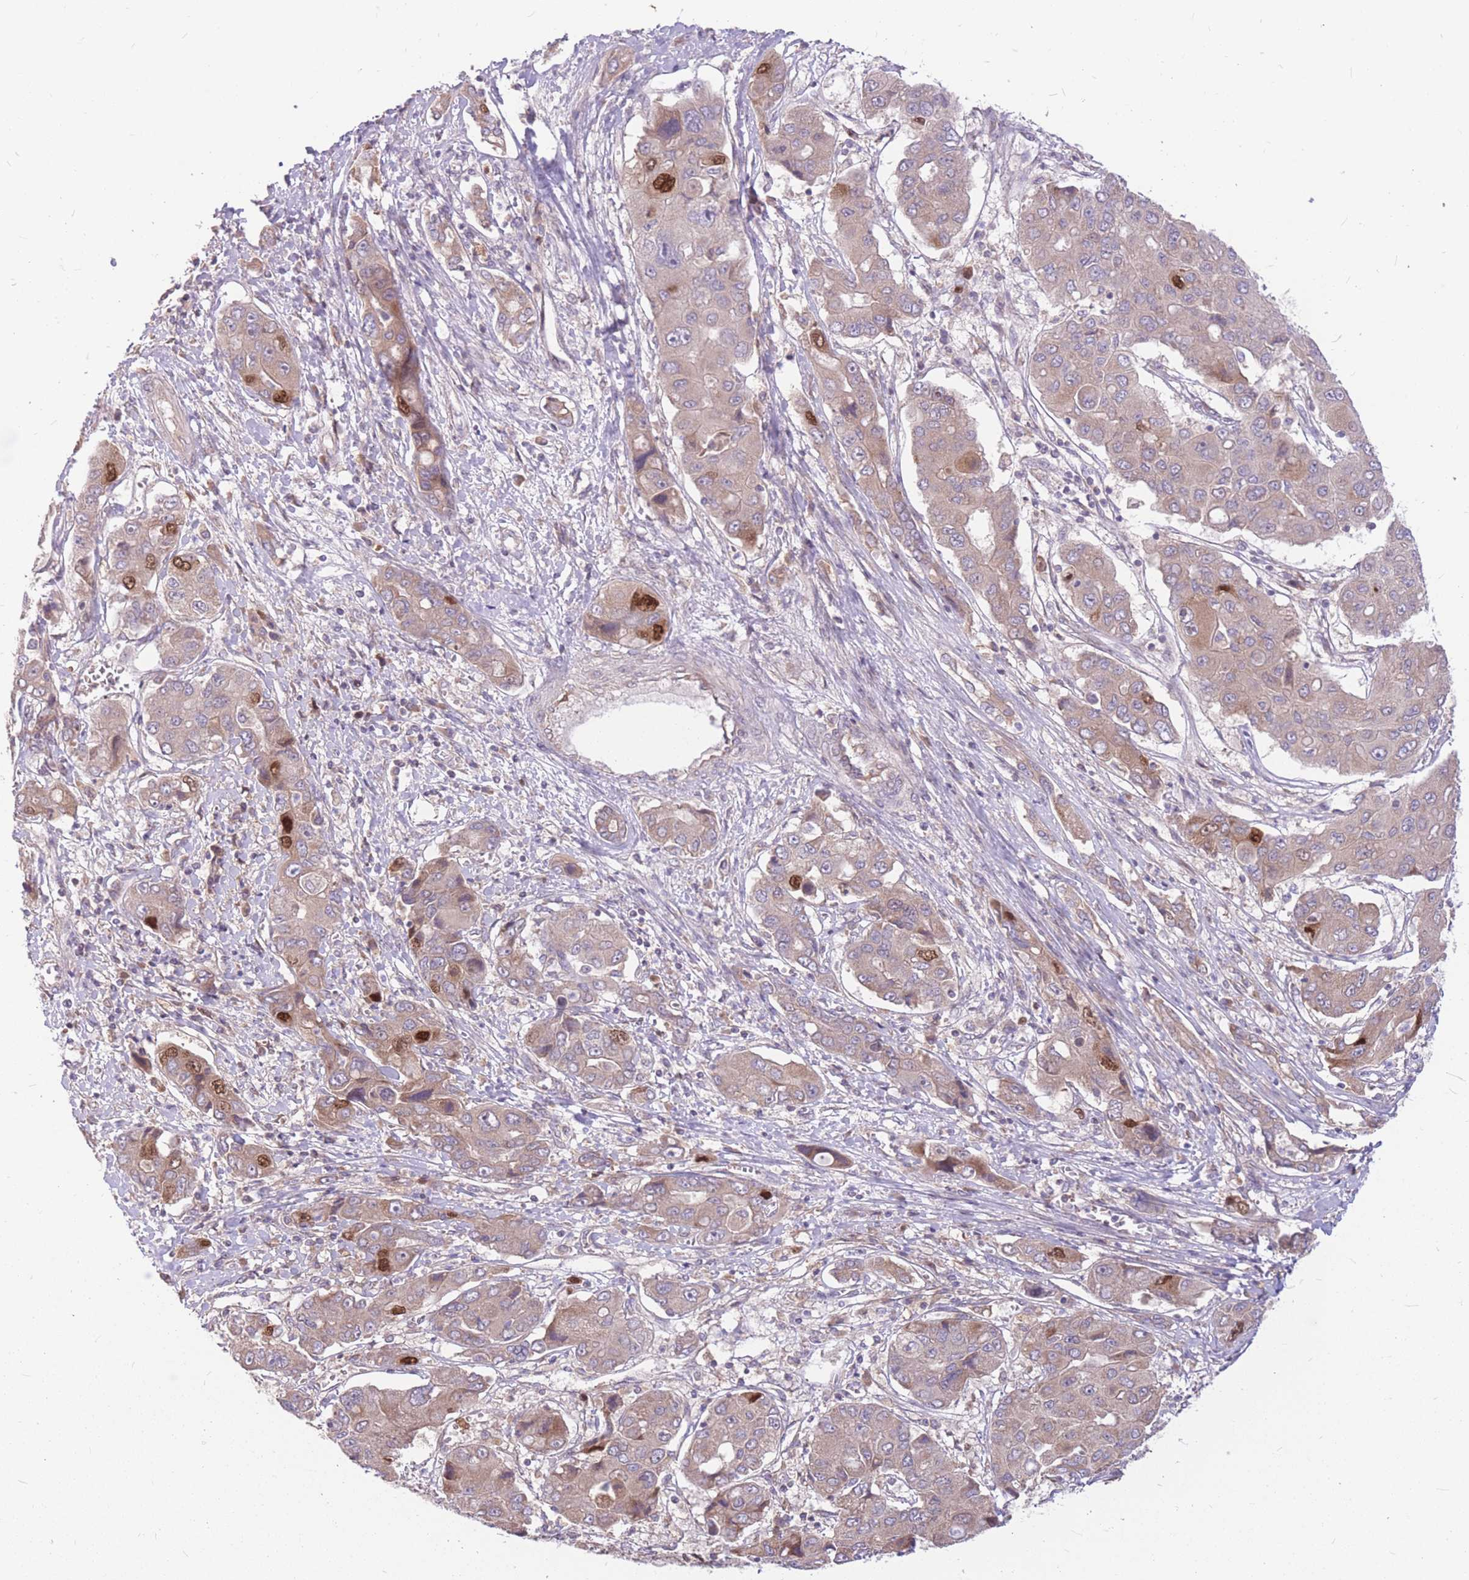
{"staining": {"intensity": "strong", "quantity": "<25%", "location": "nuclear"}, "tissue": "liver cancer", "cell_type": "Tumor cells", "image_type": "cancer", "snomed": [{"axis": "morphology", "description": "Cholangiocarcinoma"}, {"axis": "topography", "description": "Liver"}], "caption": "The image exhibits a brown stain indicating the presence of a protein in the nuclear of tumor cells in cholangiocarcinoma (liver).", "gene": "GMNN", "patient": {"sex": "male", "age": 67}}